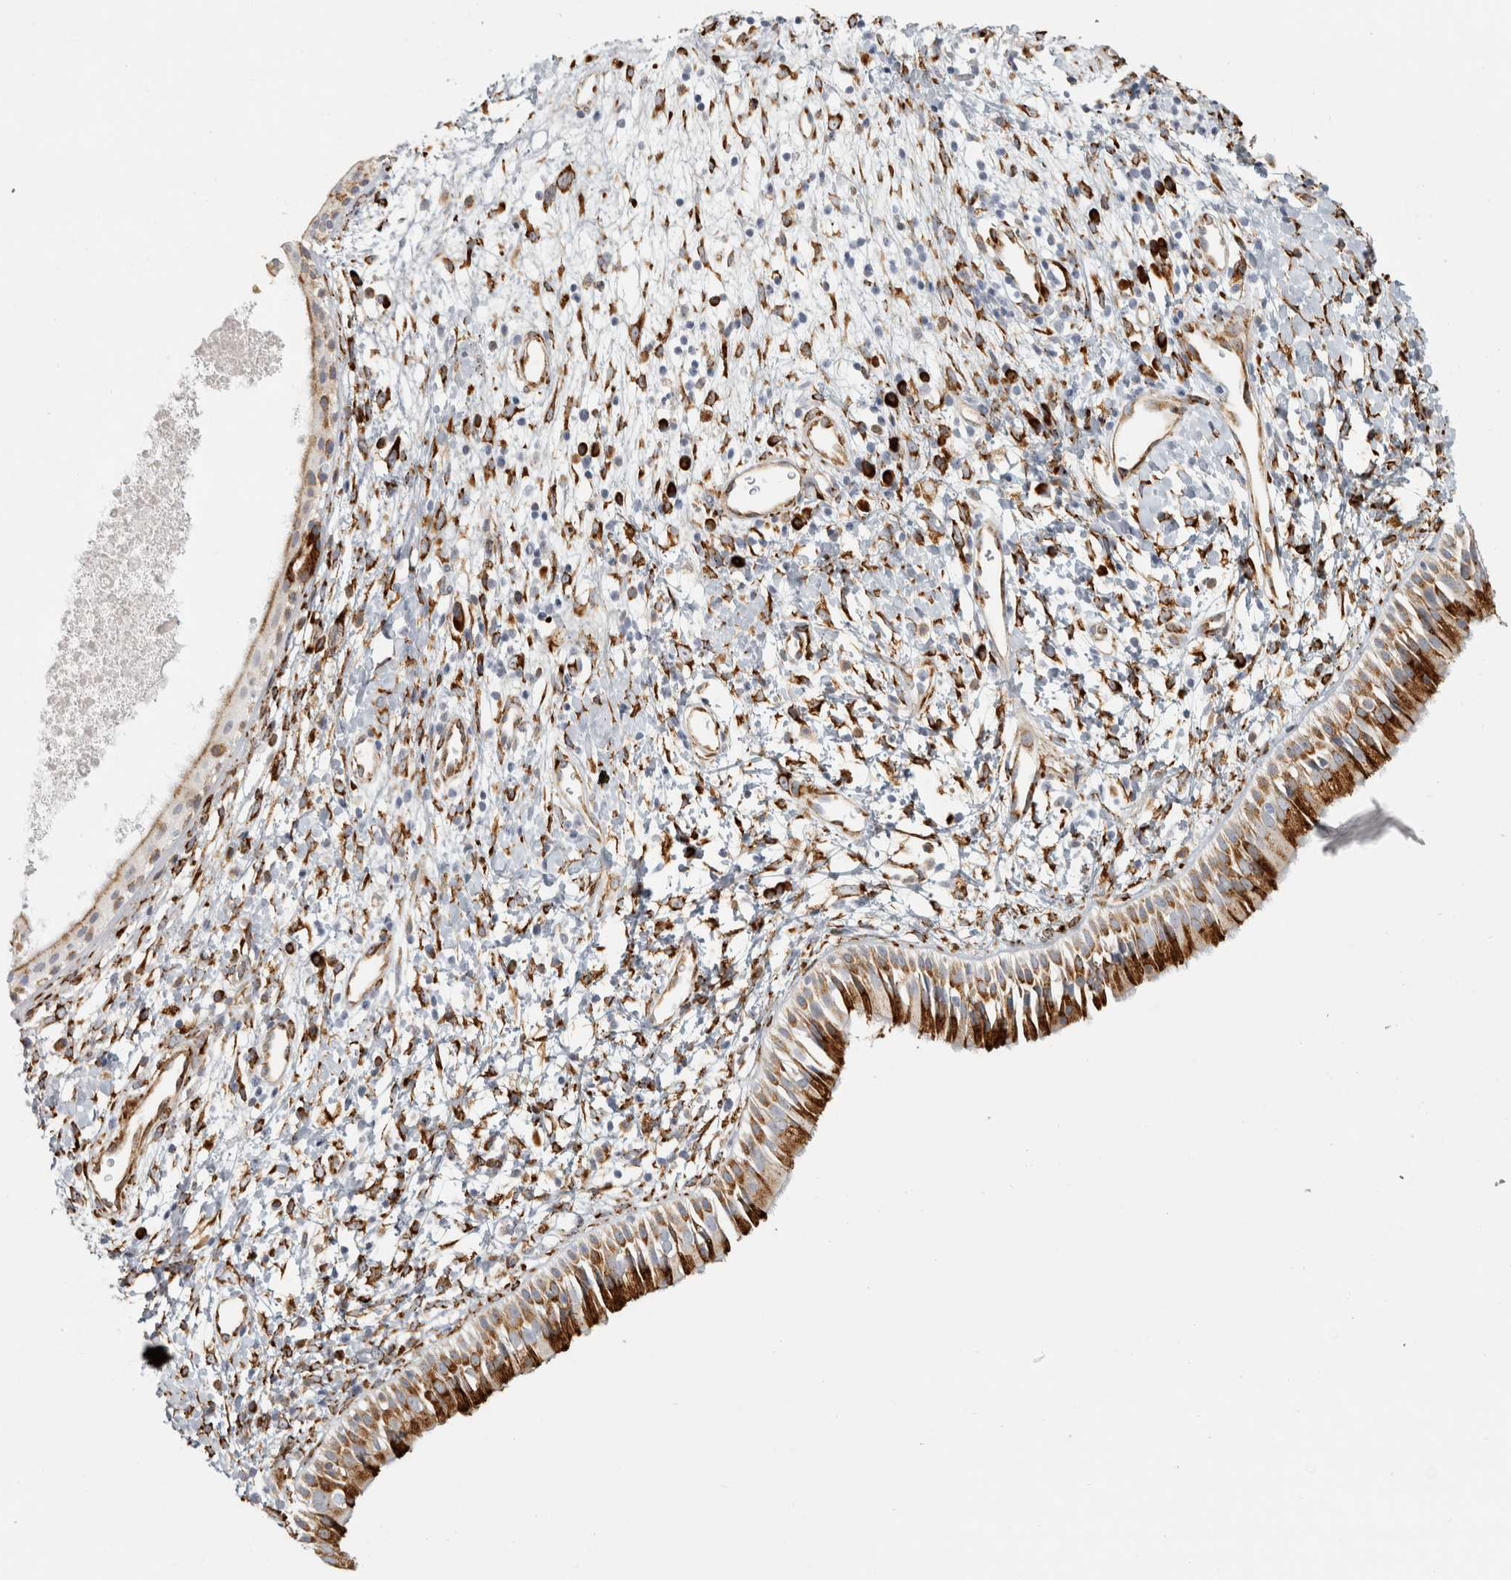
{"staining": {"intensity": "strong", "quantity": ">75%", "location": "cytoplasmic/membranous"}, "tissue": "nasopharynx", "cell_type": "Respiratory epithelial cells", "image_type": "normal", "snomed": [{"axis": "morphology", "description": "Normal tissue, NOS"}, {"axis": "topography", "description": "Nasopharynx"}], "caption": "This photomicrograph displays immunohistochemistry (IHC) staining of normal nasopharynx, with high strong cytoplasmic/membranous positivity in approximately >75% of respiratory epithelial cells.", "gene": "OSTN", "patient": {"sex": "male", "age": 22}}